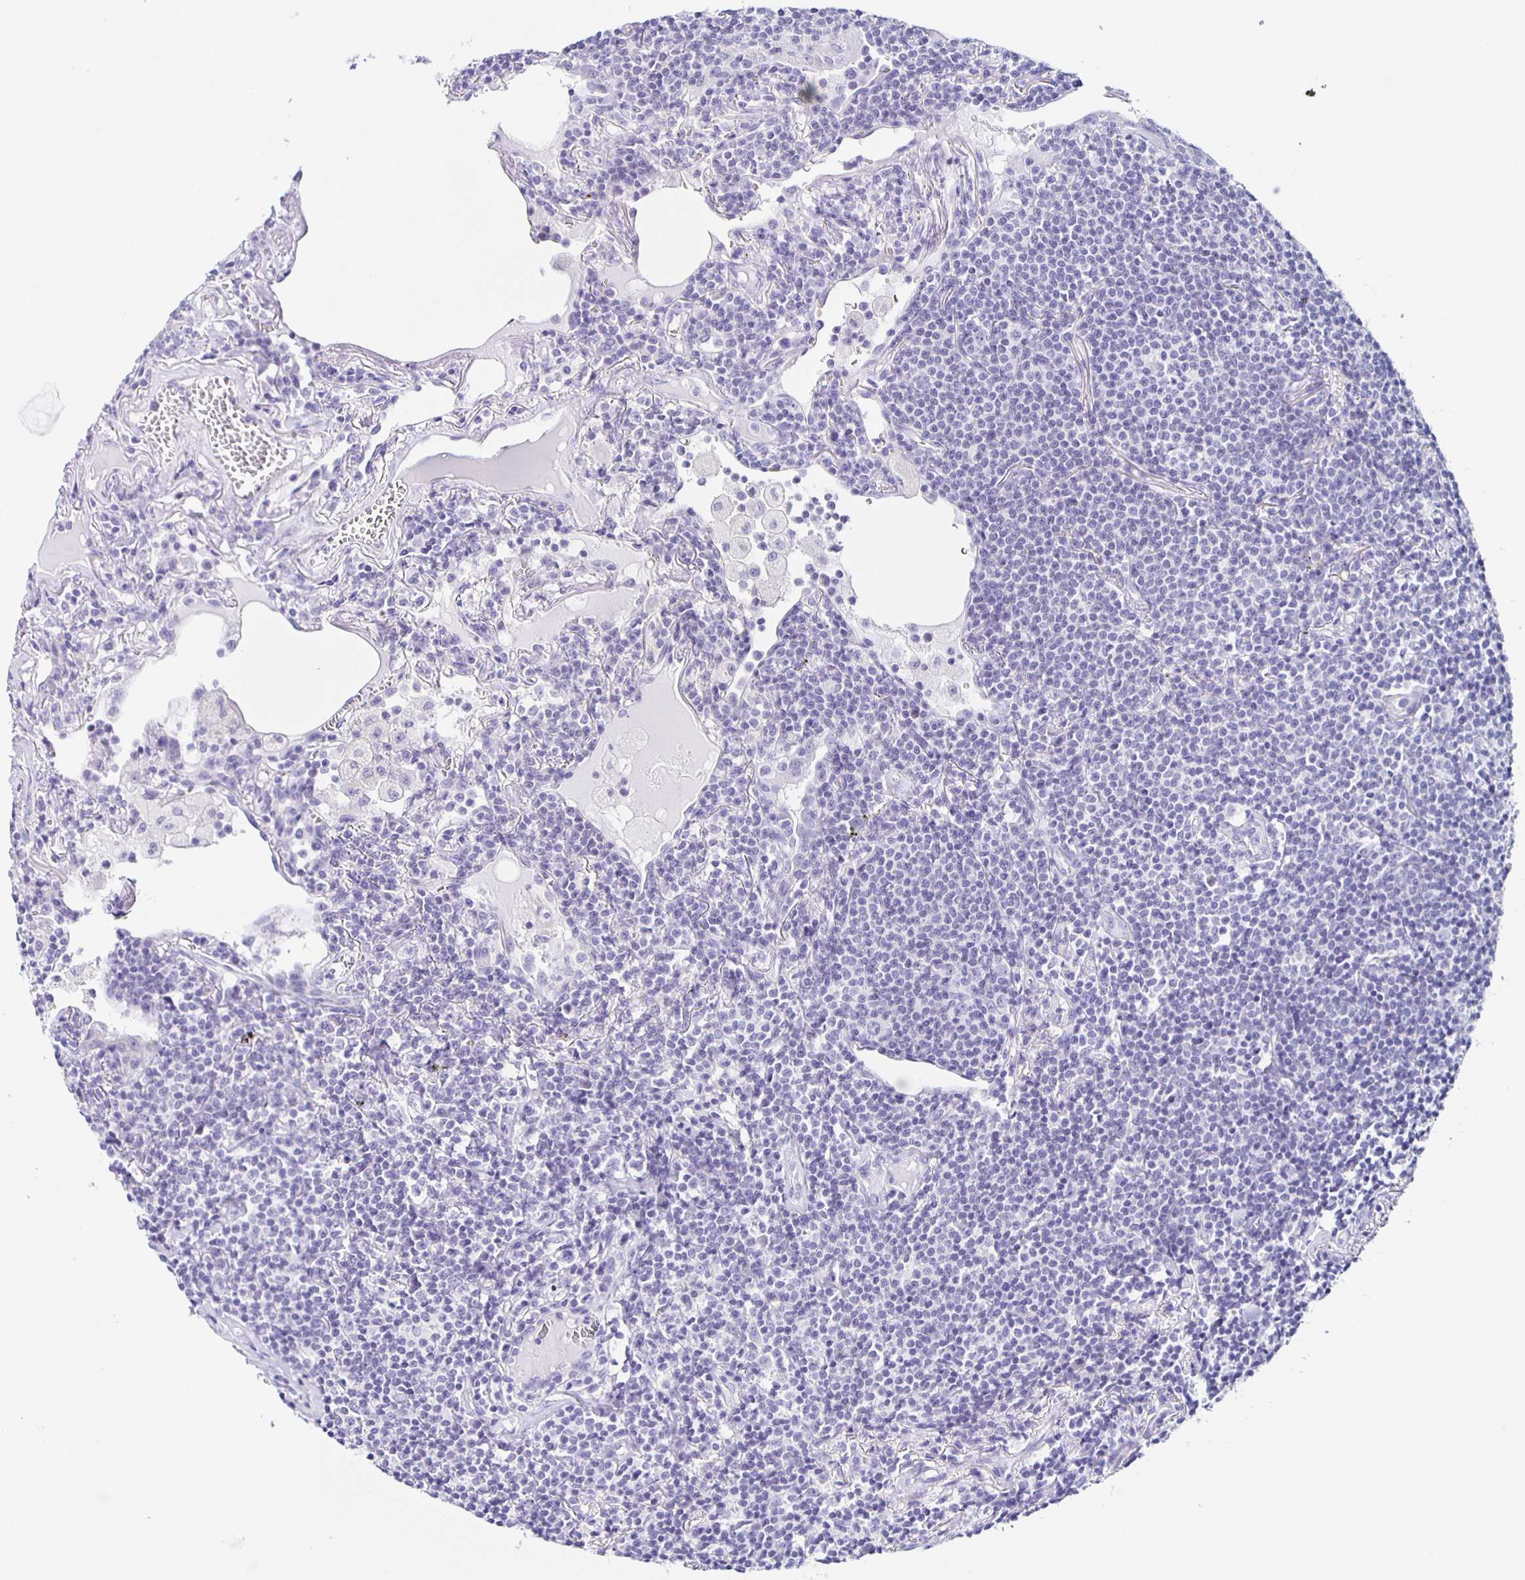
{"staining": {"intensity": "negative", "quantity": "none", "location": "none"}, "tissue": "lymphoma", "cell_type": "Tumor cells", "image_type": "cancer", "snomed": [{"axis": "morphology", "description": "Malignant lymphoma, non-Hodgkin's type, Low grade"}, {"axis": "topography", "description": "Lung"}], "caption": "Immunohistochemistry (IHC) micrograph of neoplastic tissue: lymphoma stained with DAB shows no significant protein positivity in tumor cells.", "gene": "AQP6", "patient": {"sex": "female", "age": 71}}